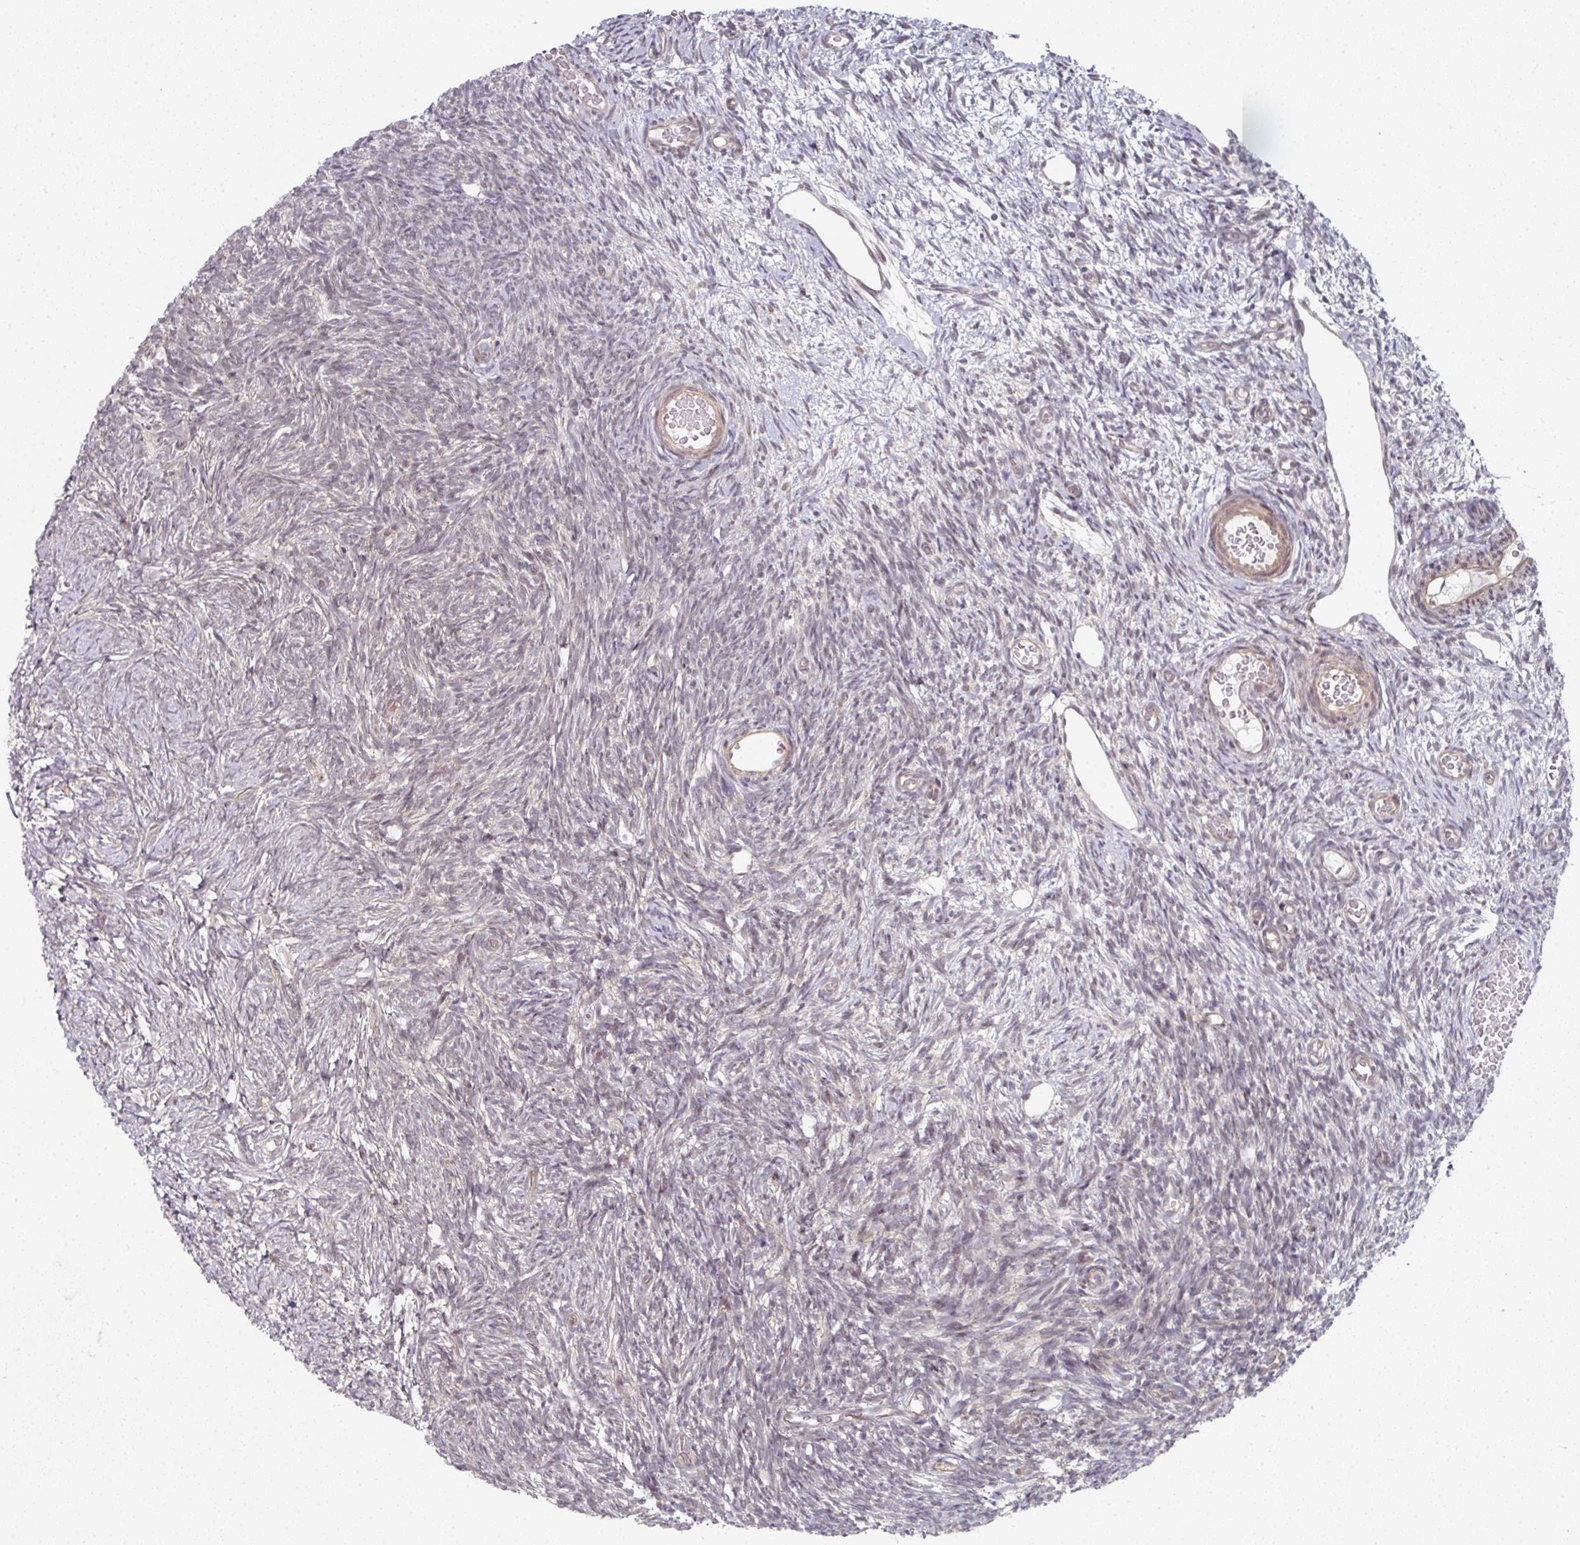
{"staining": {"intensity": "negative", "quantity": "none", "location": "none"}, "tissue": "ovary", "cell_type": "Follicle cells", "image_type": "normal", "snomed": [{"axis": "morphology", "description": "Normal tissue, NOS"}, {"axis": "topography", "description": "Ovary"}], "caption": "Immunohistochemical staining of benign ovary exhibits no significant staining in follicle cells. Brightfield microscopy of IHC stained with DAB (3,3'-diaminobenzidine) (brown) and hematoxylin (blue), captured at high magnification.", "gene": "TMCC1", "patient": {"sex": "female", "age": 39}}